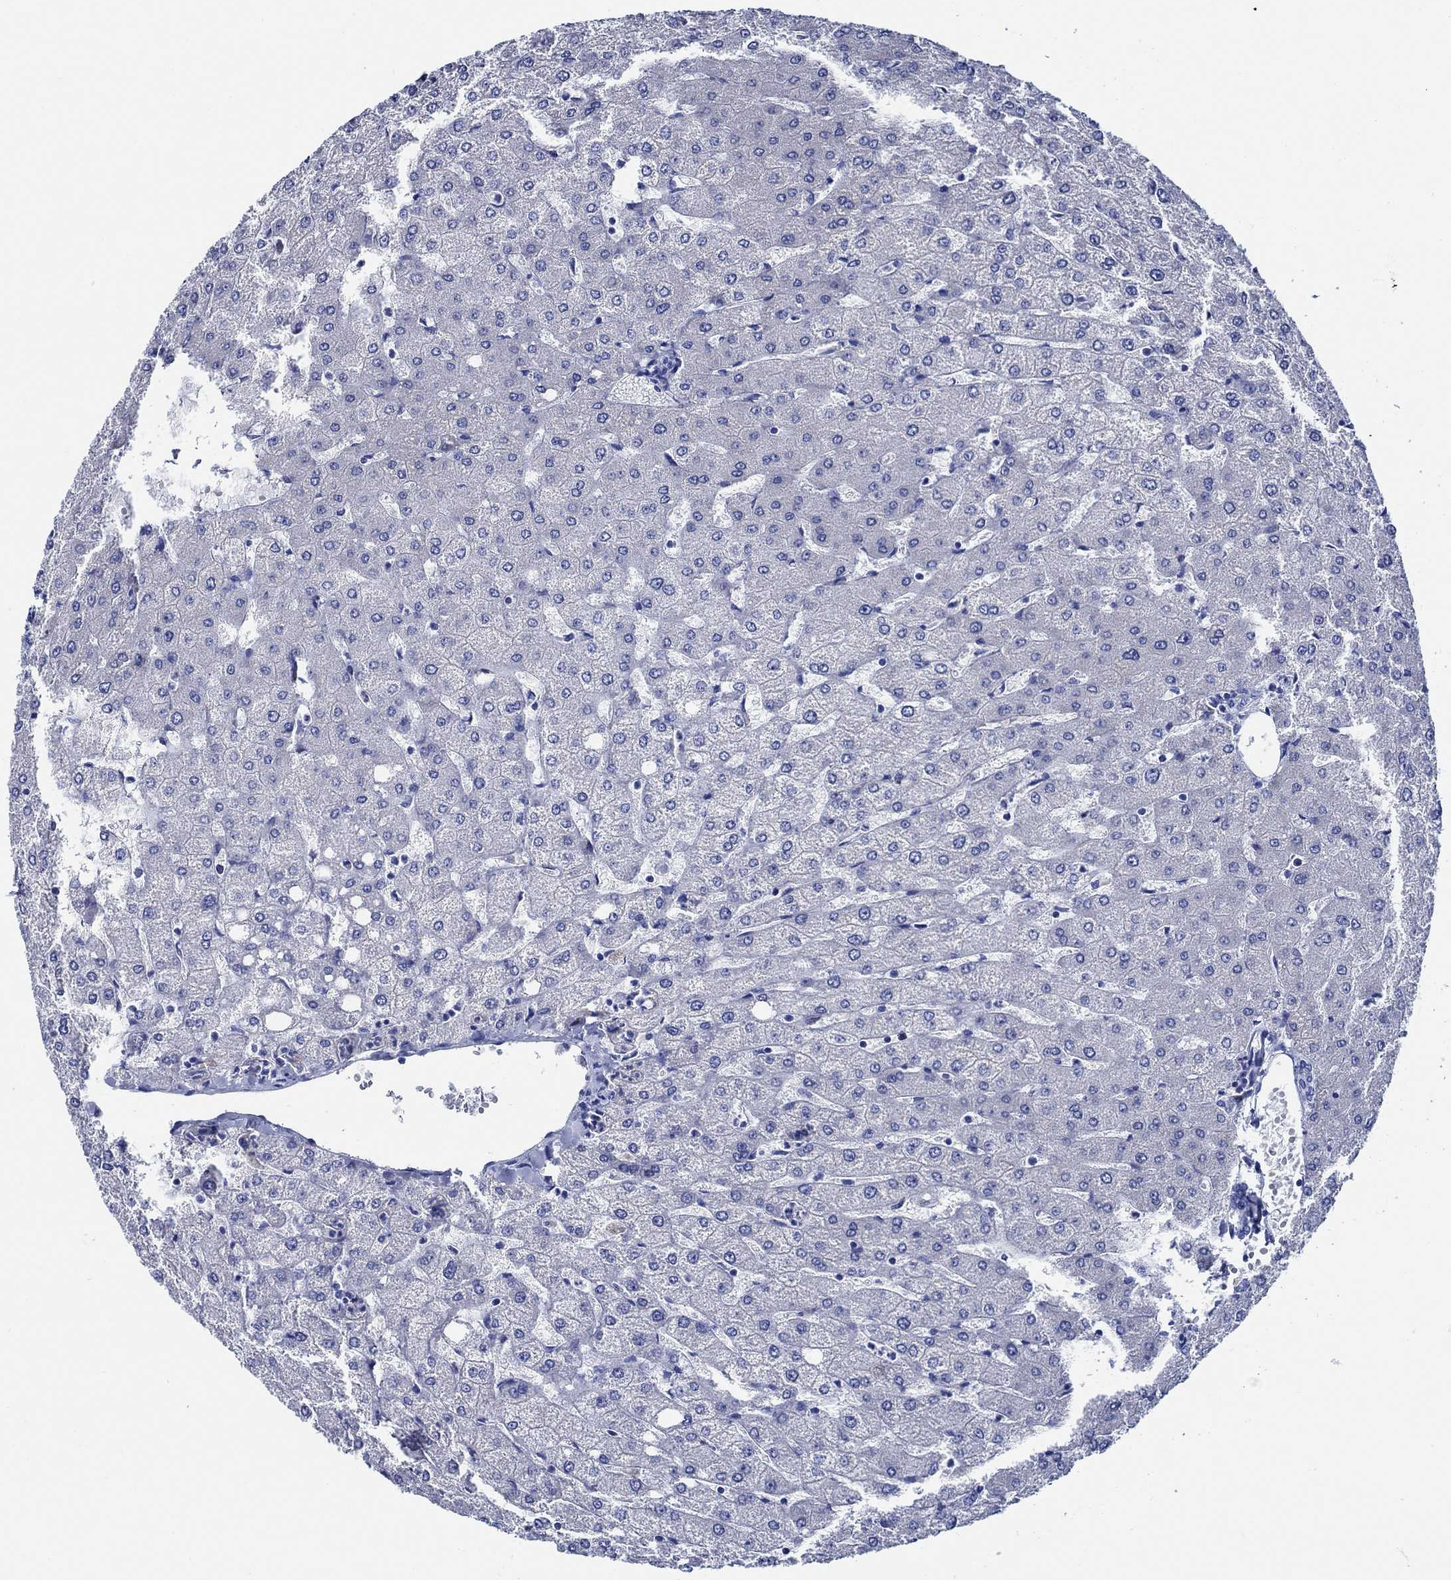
{"staining": {"intensity": "negative", "quantity": "none", "location": "none"}, "tissue": "liver", "cell_type": "Cholangiocytes", "image_type": "normal", "snomed": [{"axis": "morphology", "description": "Normal tissue, NOS"}, {"axis": "topography", "description": "Liver"}], "caption": "This is an IHC photomicrograph of unremarkable human liver. There is no positivity in cholangiocytes.", "gene": "WDR62", "patient": {"sex": "female", "age": 54}}